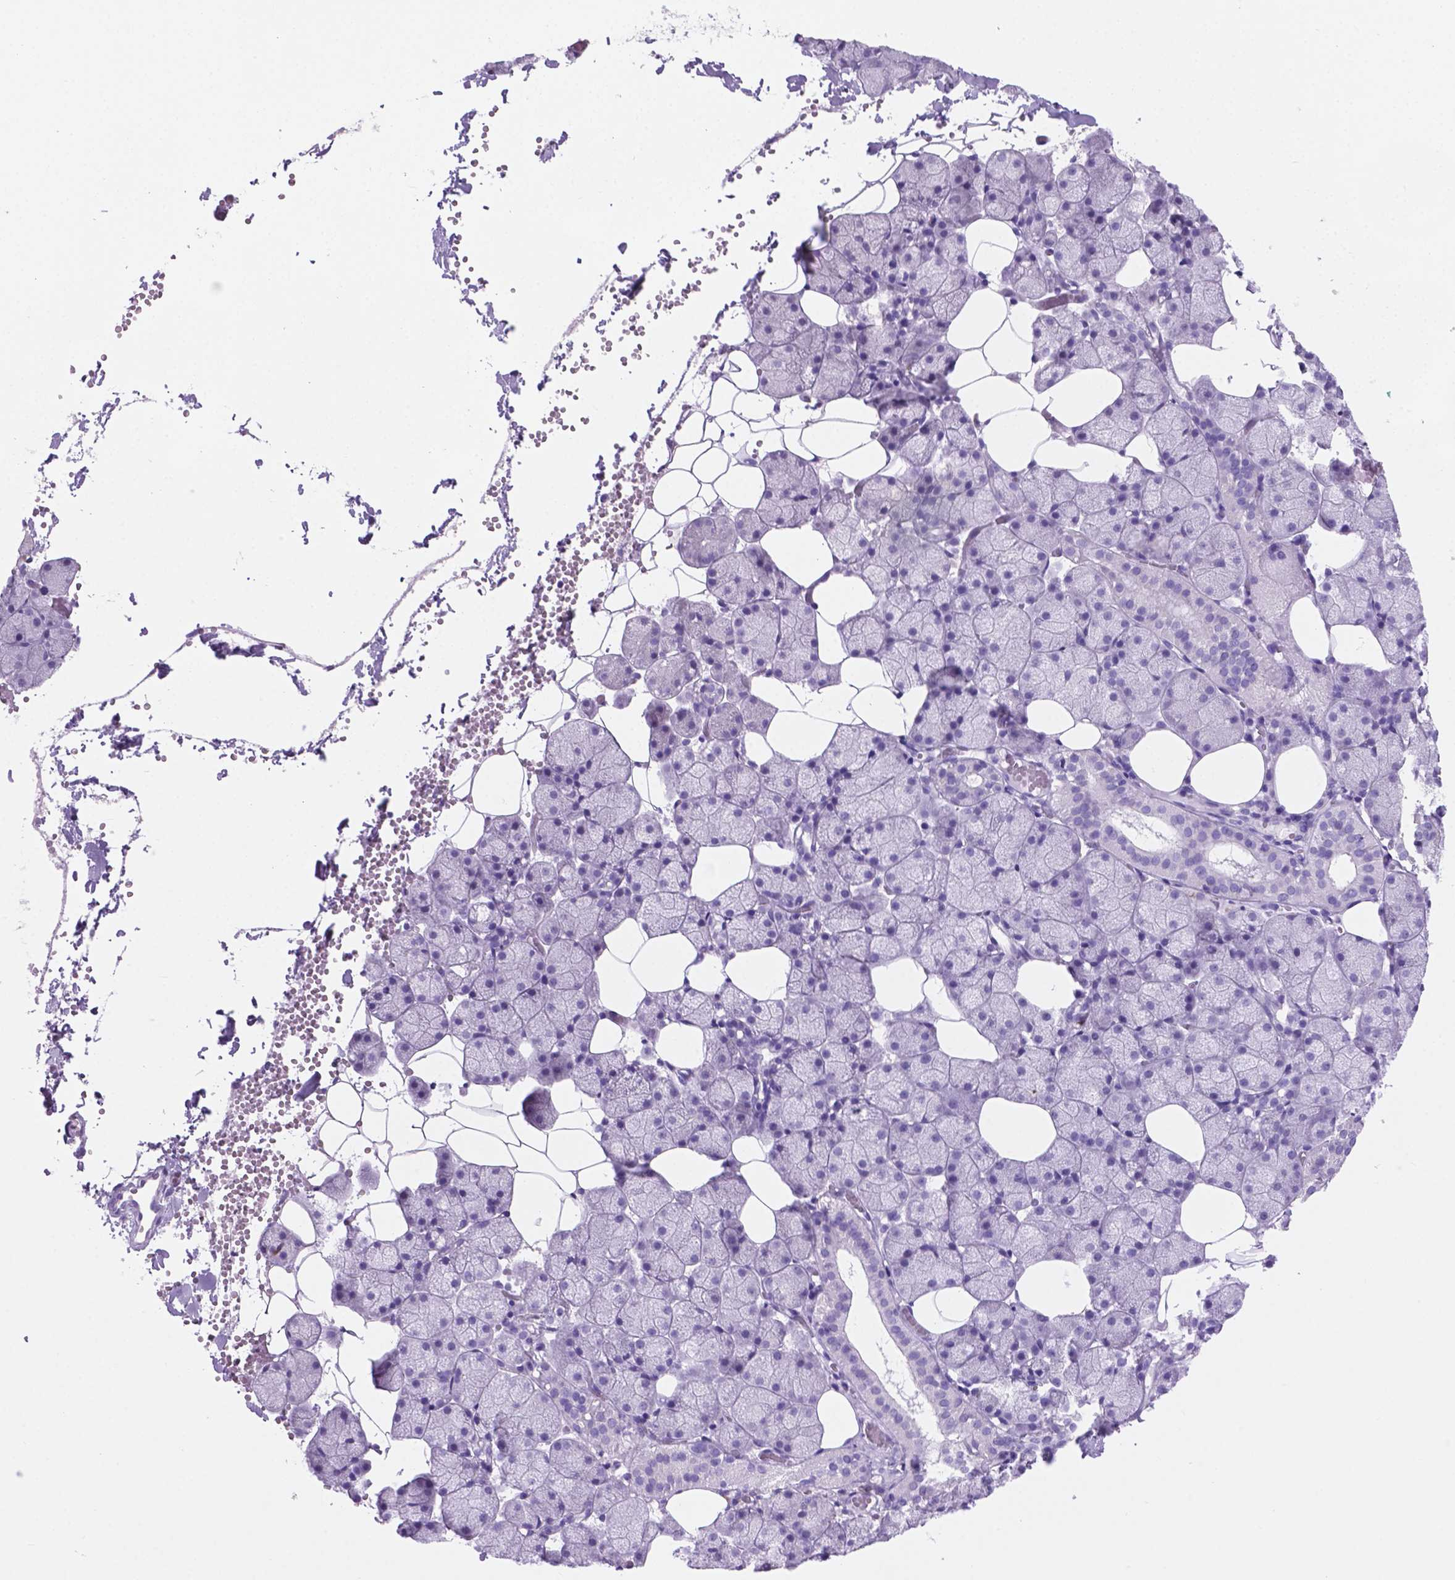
{"staining": {"intensity": "negative", "quantity": "none", "location": "none"}, "tissue": "salivary gland", "cell_type": "Glandular cells", "image_type": "normal", "snomed": [{"axis": "morphology", "description": "Normal tissue, NOS"}, {"axis": "topography", "description": "Salivary gland"}], "caption": "Immunohistochemistry (IHC) micrograph of benign salivary gland stained for a protein (brown), which reveals no staining in glandular cells.", "gene": "GRIN2B", "patient": {"sex": "male", "age": 38}}